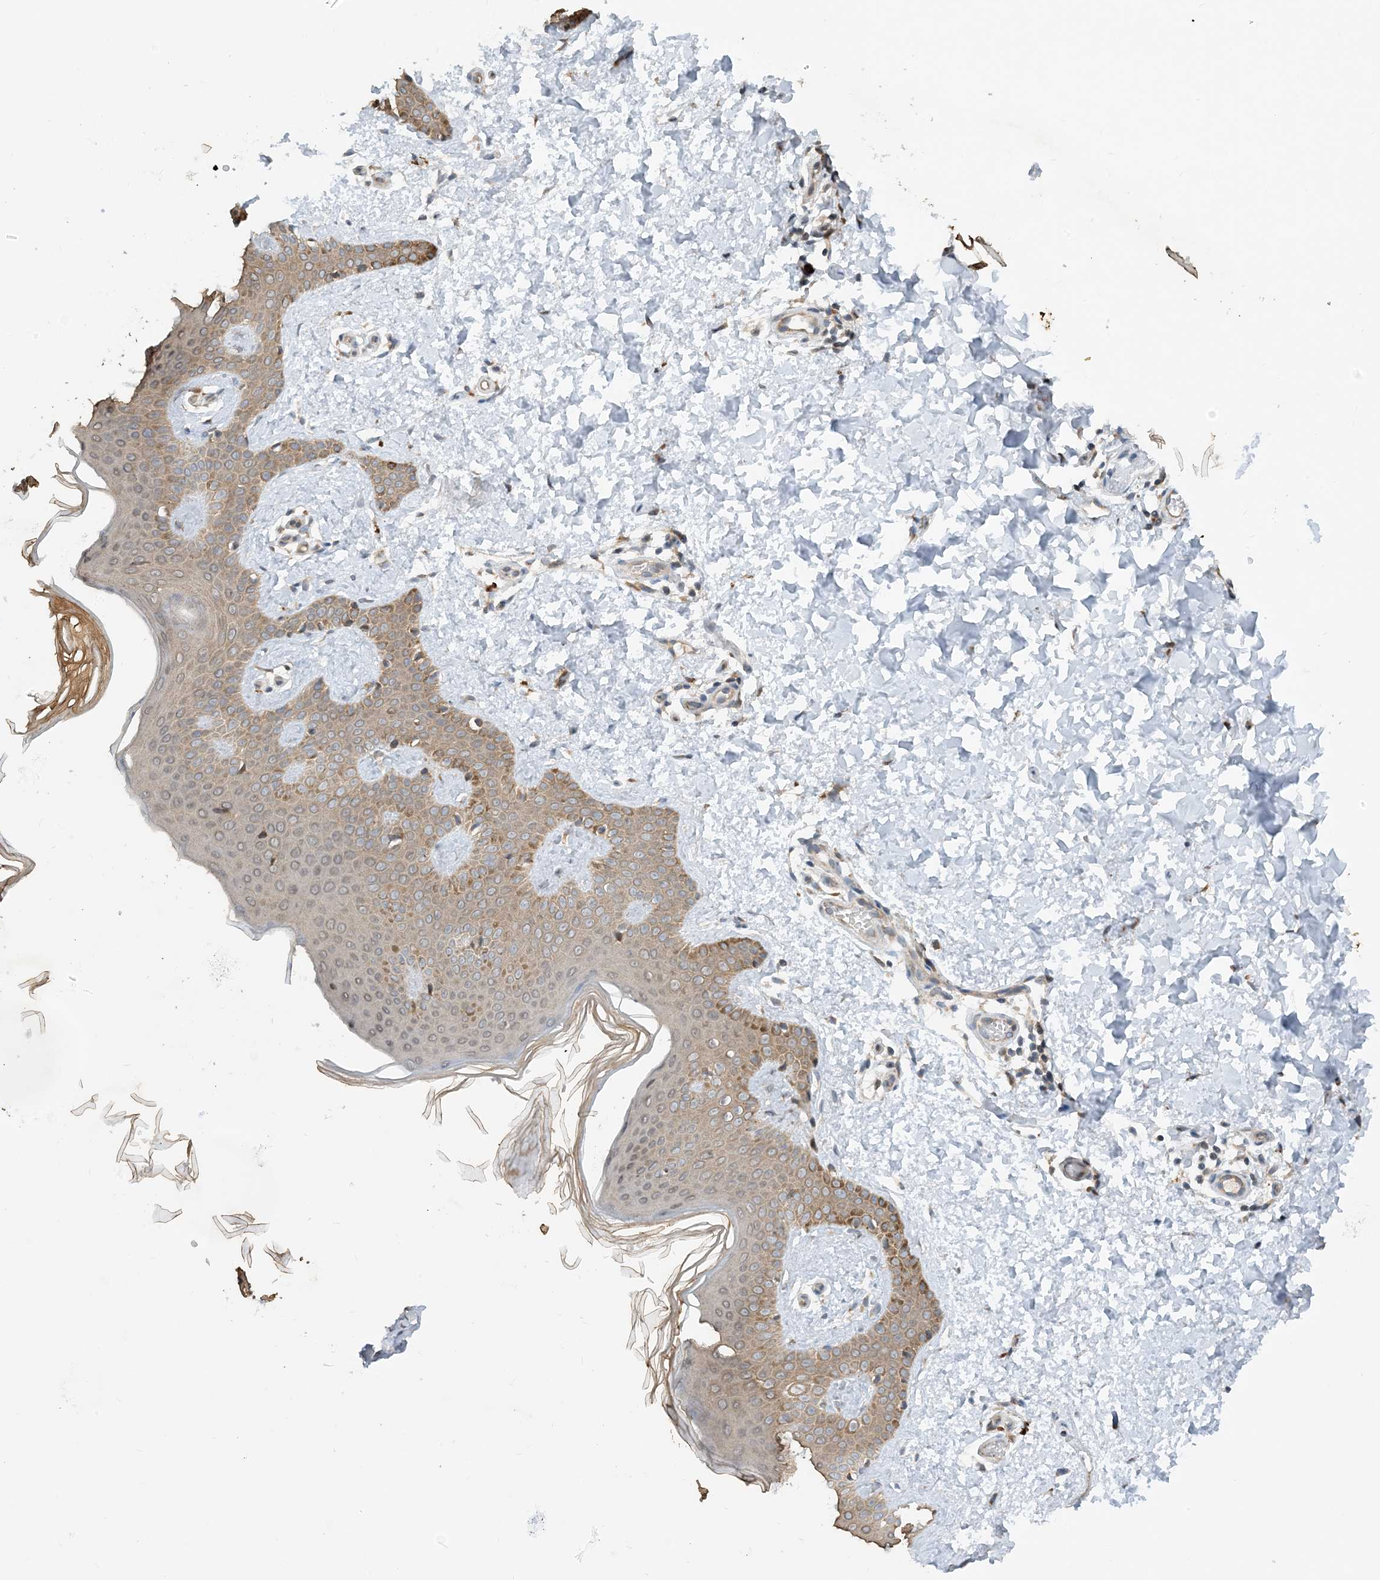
{"staining": {"intensity": "weak", "quantity": "25%-75%", "location": "cytoplasmic/membranous"}, "tissue": "skin", "cell_type": "Fibroblasts", "image_type": "normal", "snomed": [{"axis": "morphology", "description": "Normal tissue, NOS"}, {"axis": "topography", "description": "Skin"}], "caption": "A photomicrograph showing weak cytoplasmic/membranous positivity in approximately 25%-75% of fibroblasts in normal skin, as visualized by brown immunohistochemical staining.", "gene": "PHOSPHO2", "patient": {"sex": "male", "age": 36}}